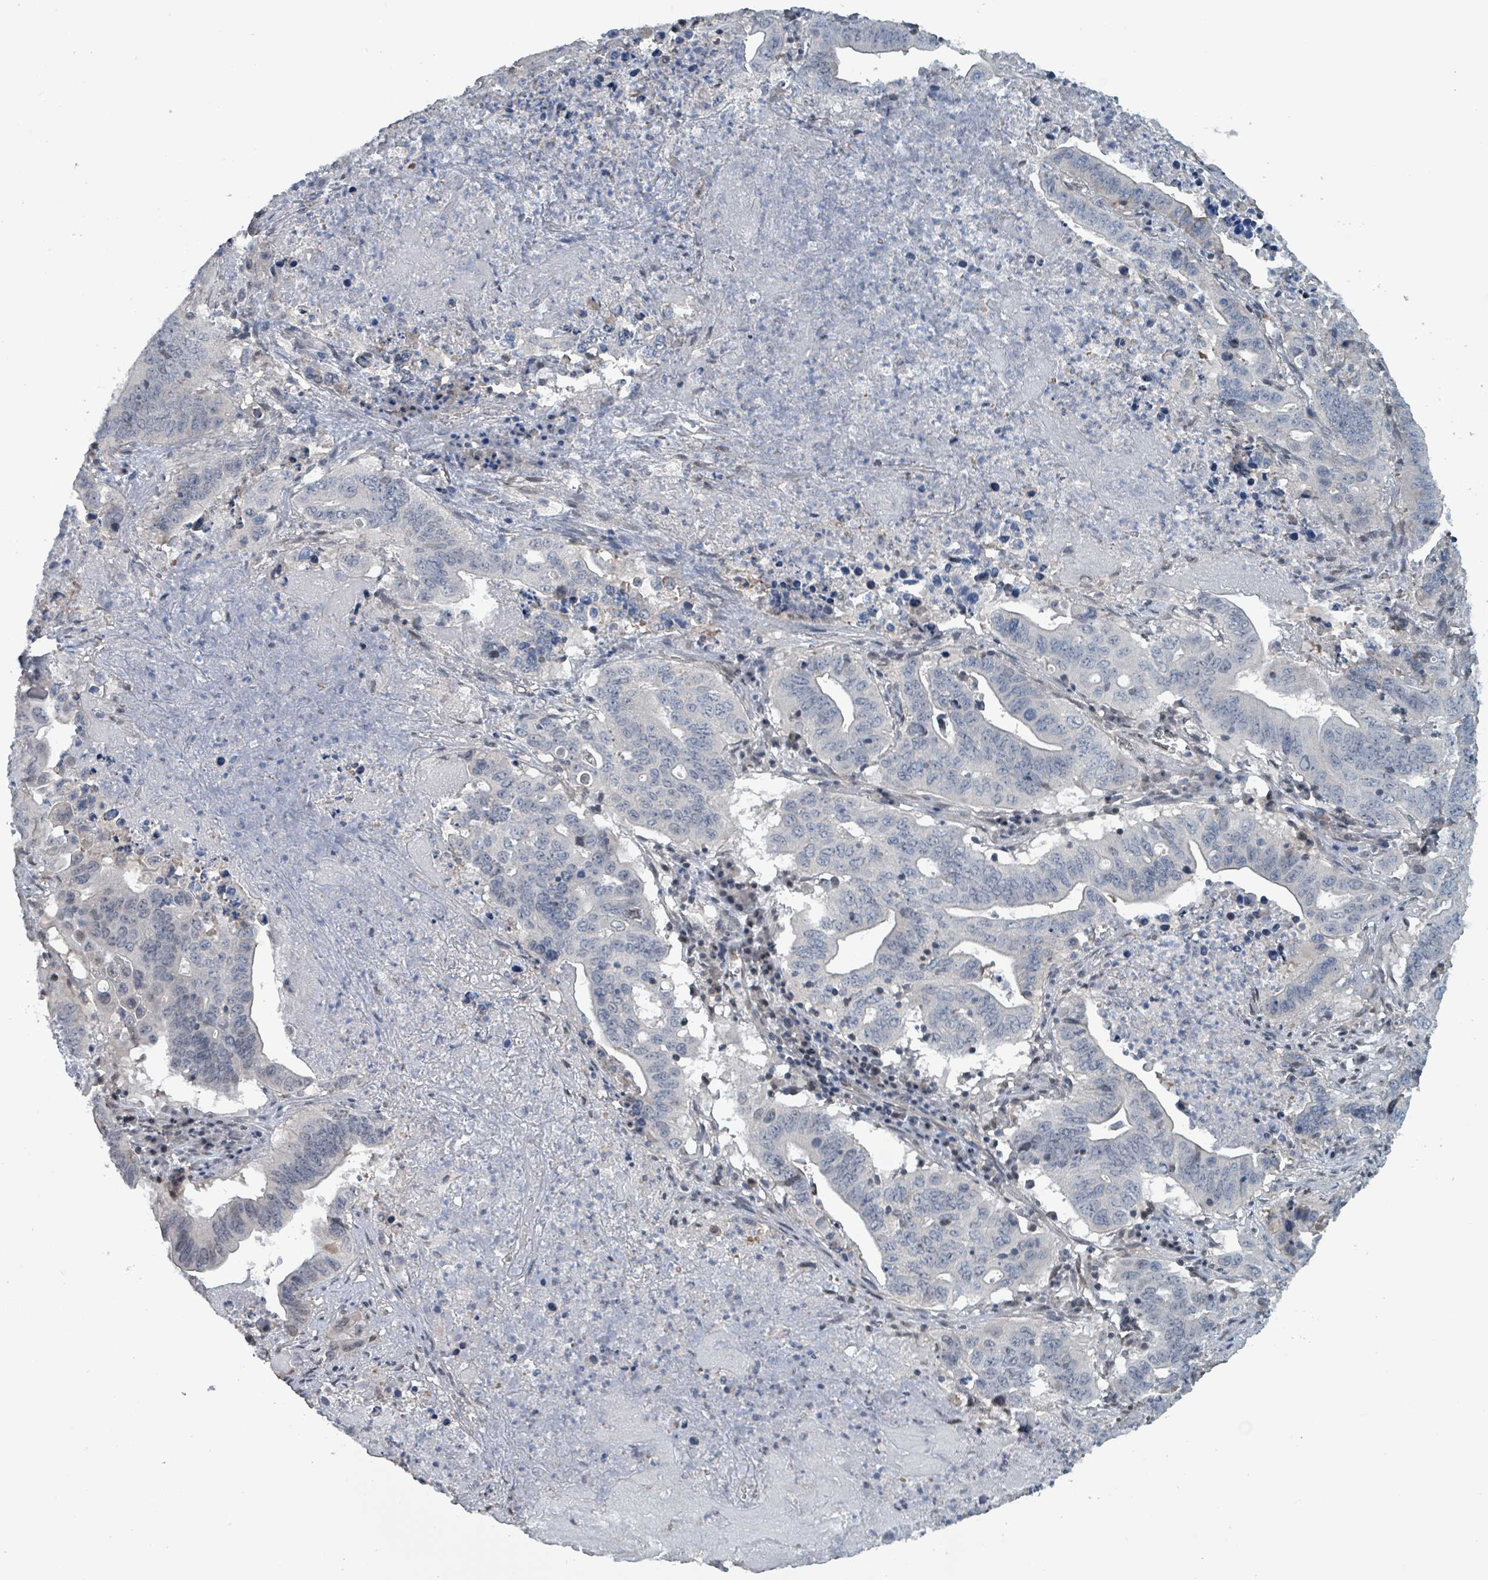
{"staining": {"intensity": "negative", "quantity": "none", "location": "none"}, "tissue": "lung cancer", "cell_type": "Tumor cells", "image_type": "cancer", "snomed": [{"axis": "morphology", "description": "Adenocarcinoma, NOS"}, {"axis": "topography", "description": "Lung"}], "caption": "IHC image of neoplastic tissue: human lung cancer stained with DAB (3,3'-diaminobenzidine) demonstrates no significant protein positivity in tumor cells. (Immunohistochemistry (ihc), brightfield microscopy, high magnification).", "gene": "BIVM", "patient": {"sex": "female", "age": 60}}